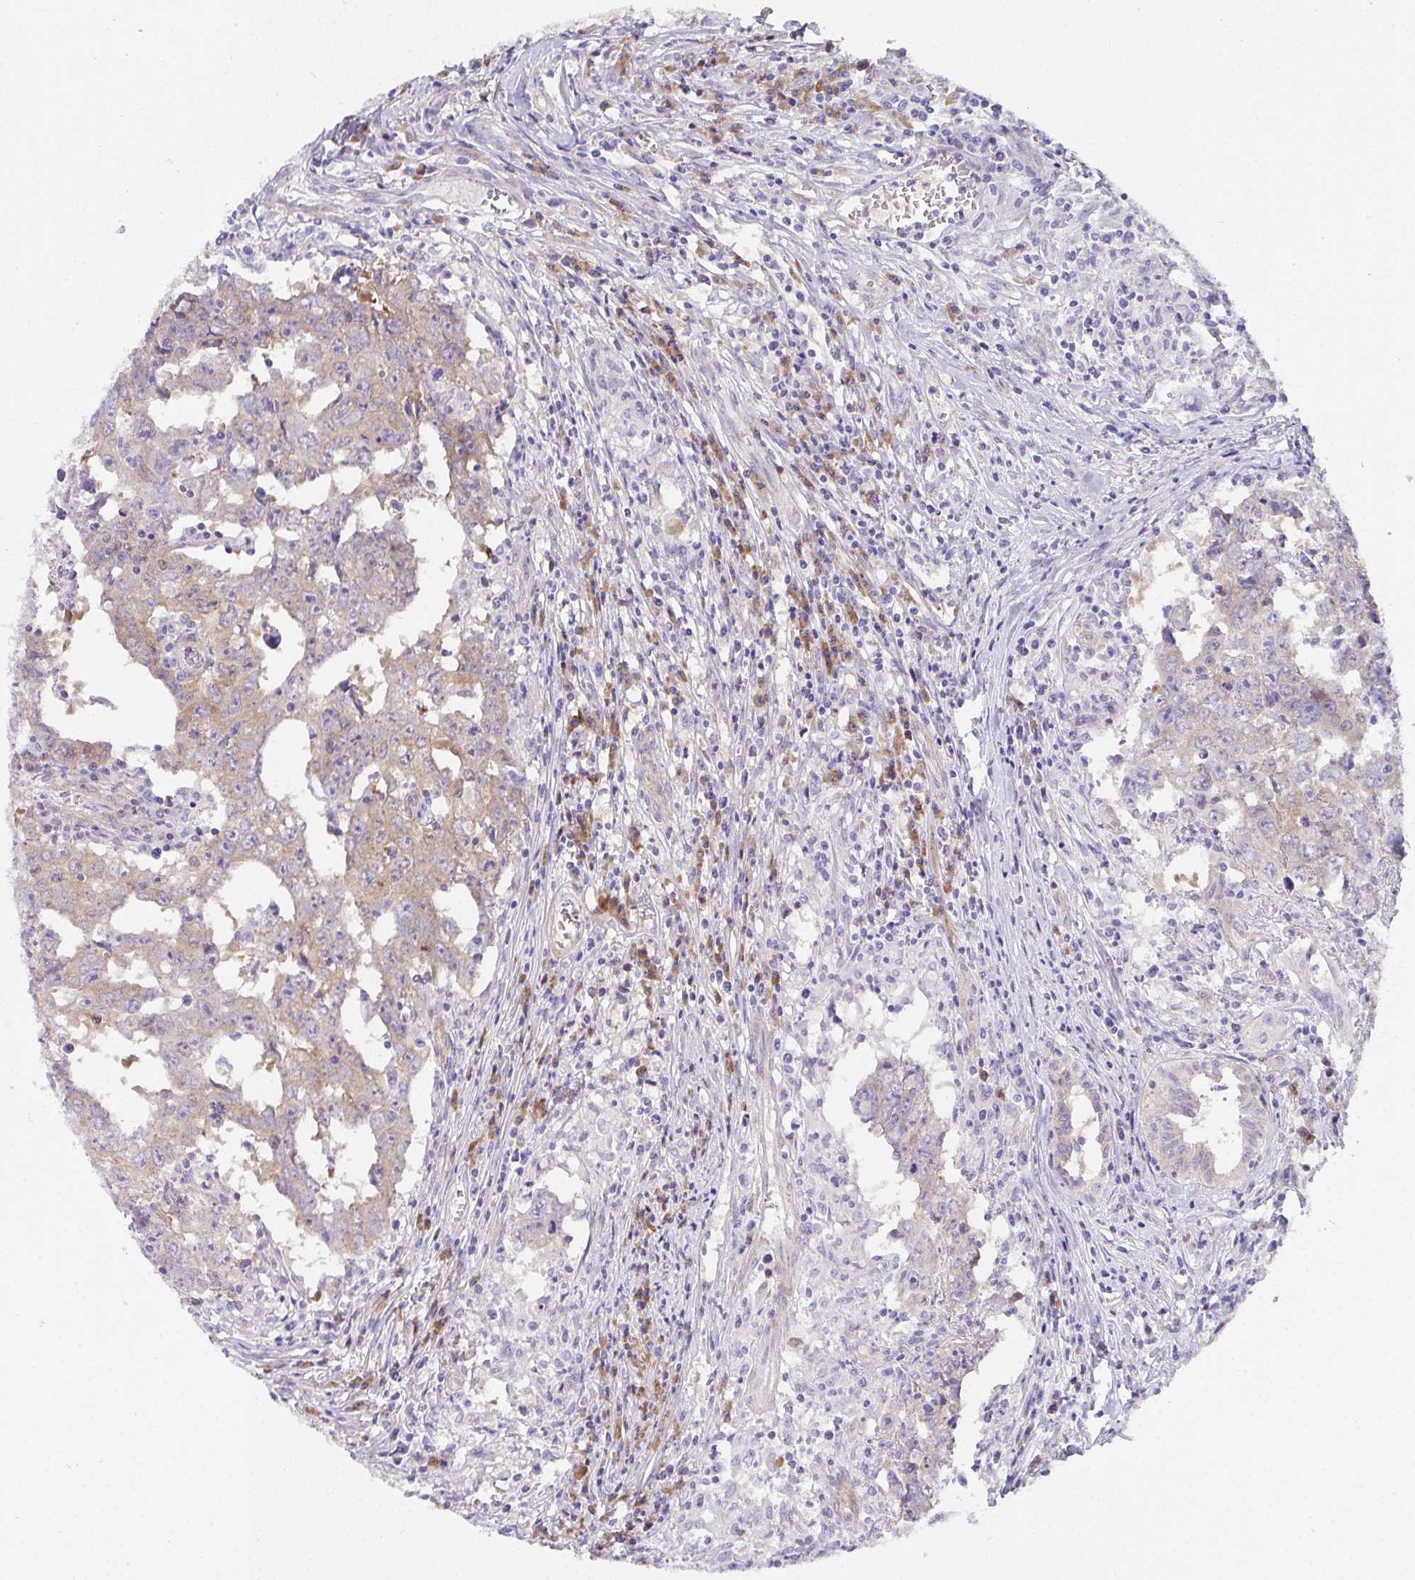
{"staining": {"intensity": "moderate", "quantity": "25%-75%", "location": "cytoplasmic/membranous"}, "tissue": "testis cancer", "cell_type": "Tumor cells", "image_type": "cancer", "snomed": [{"axis": "morphology", "description": "Carcinoma, Embryonal, NOS"}, {"axis": "topography", "description": "Testis"}], "caption": "Tumor cells reveal moderate cytoplasmic/membranous expression in approximately 25%-75% of cells in testis embryonal carcinoma. (IHC, brightfield microscopy, high magnification).", "gene": "GAB1", "patient": {"sex": "male", "age": 22}}